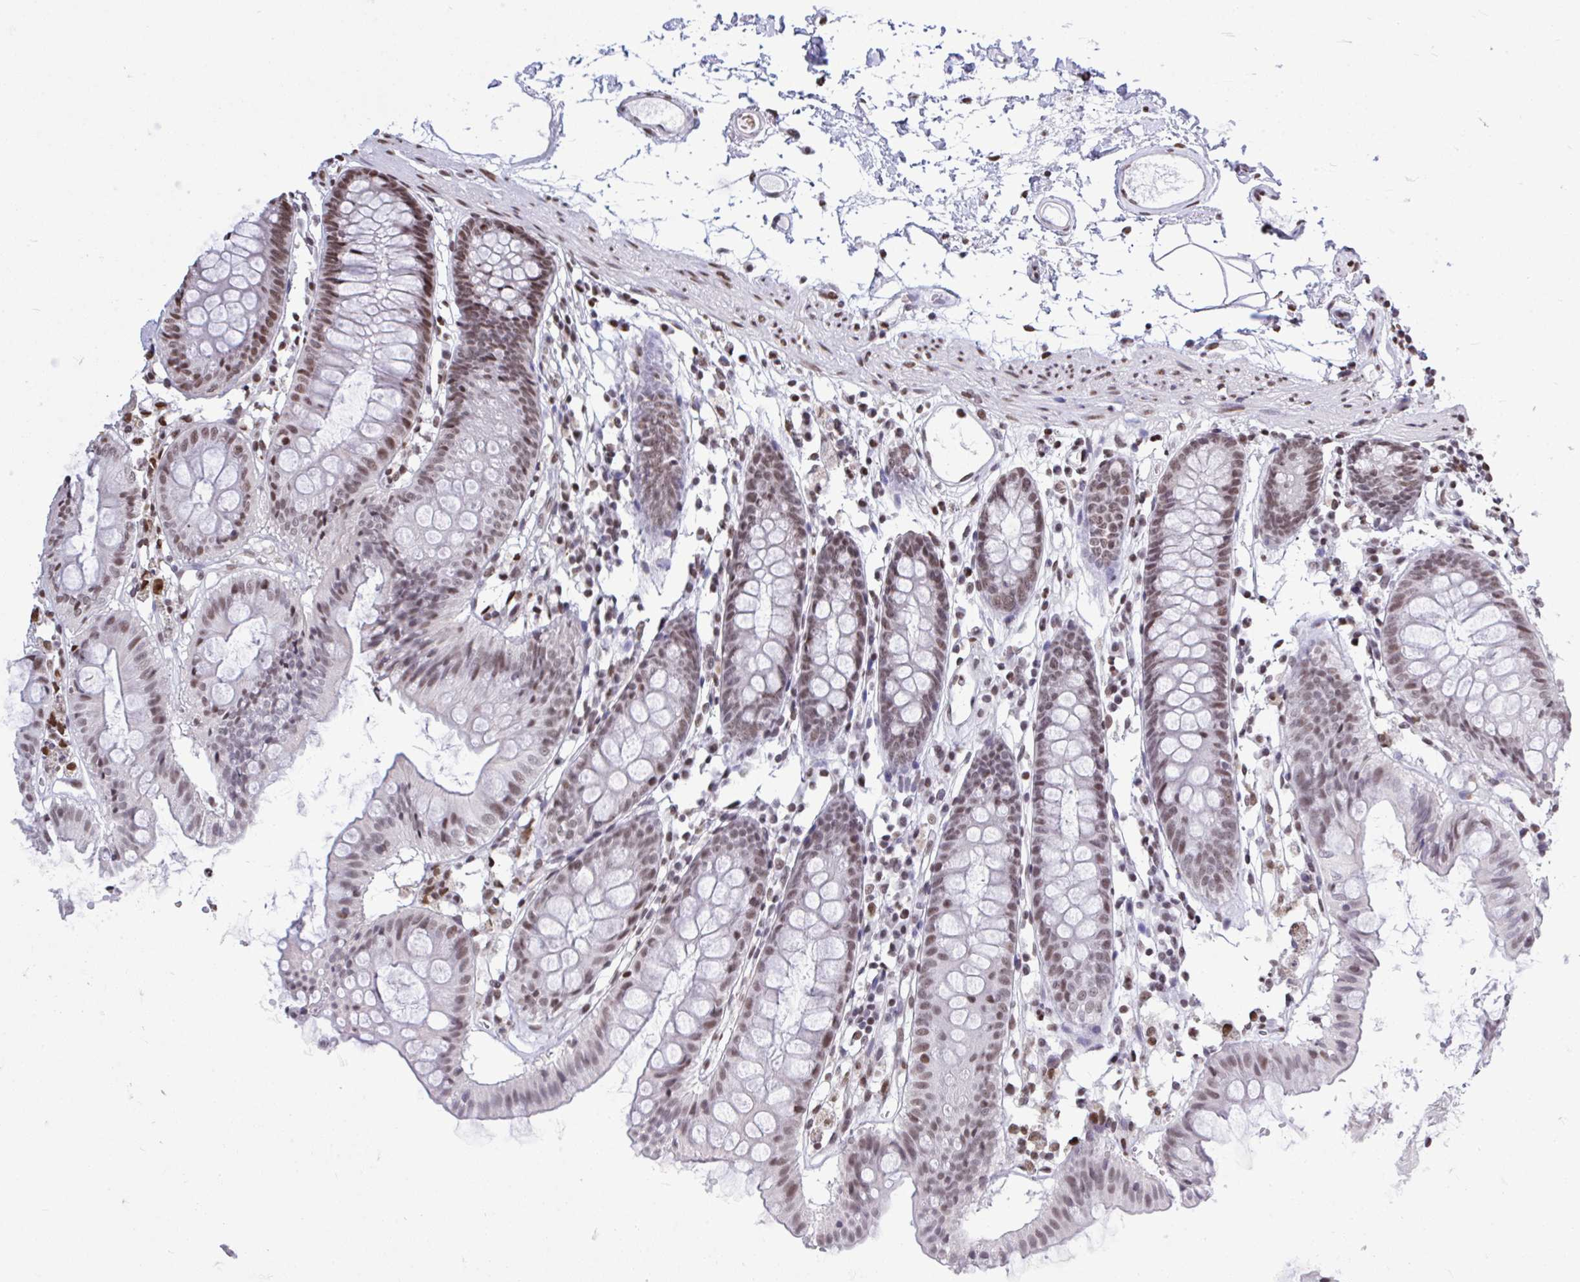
{"staining": {"intensity": "moderate", "quantity": ">75%", "location": "nuclear"}, "tissue": "colon", "cell_type": "Endothelial cells", "image_type": "normal", "snomed": [{"axis": "morphology", "description": "Normal tissue, NOS"}, {"axis": "topography", "description": "Colon"}], "caption": "Endothelial cells demonstrate medium levels of moderate nuclear positivity in approximately >75% of cells in normal colon. (brown staining indicates protein expression, while blue staining denotes nuclei).", "gene": "HNRNPDL", "patient": {"sex": "female", "age": 84}}